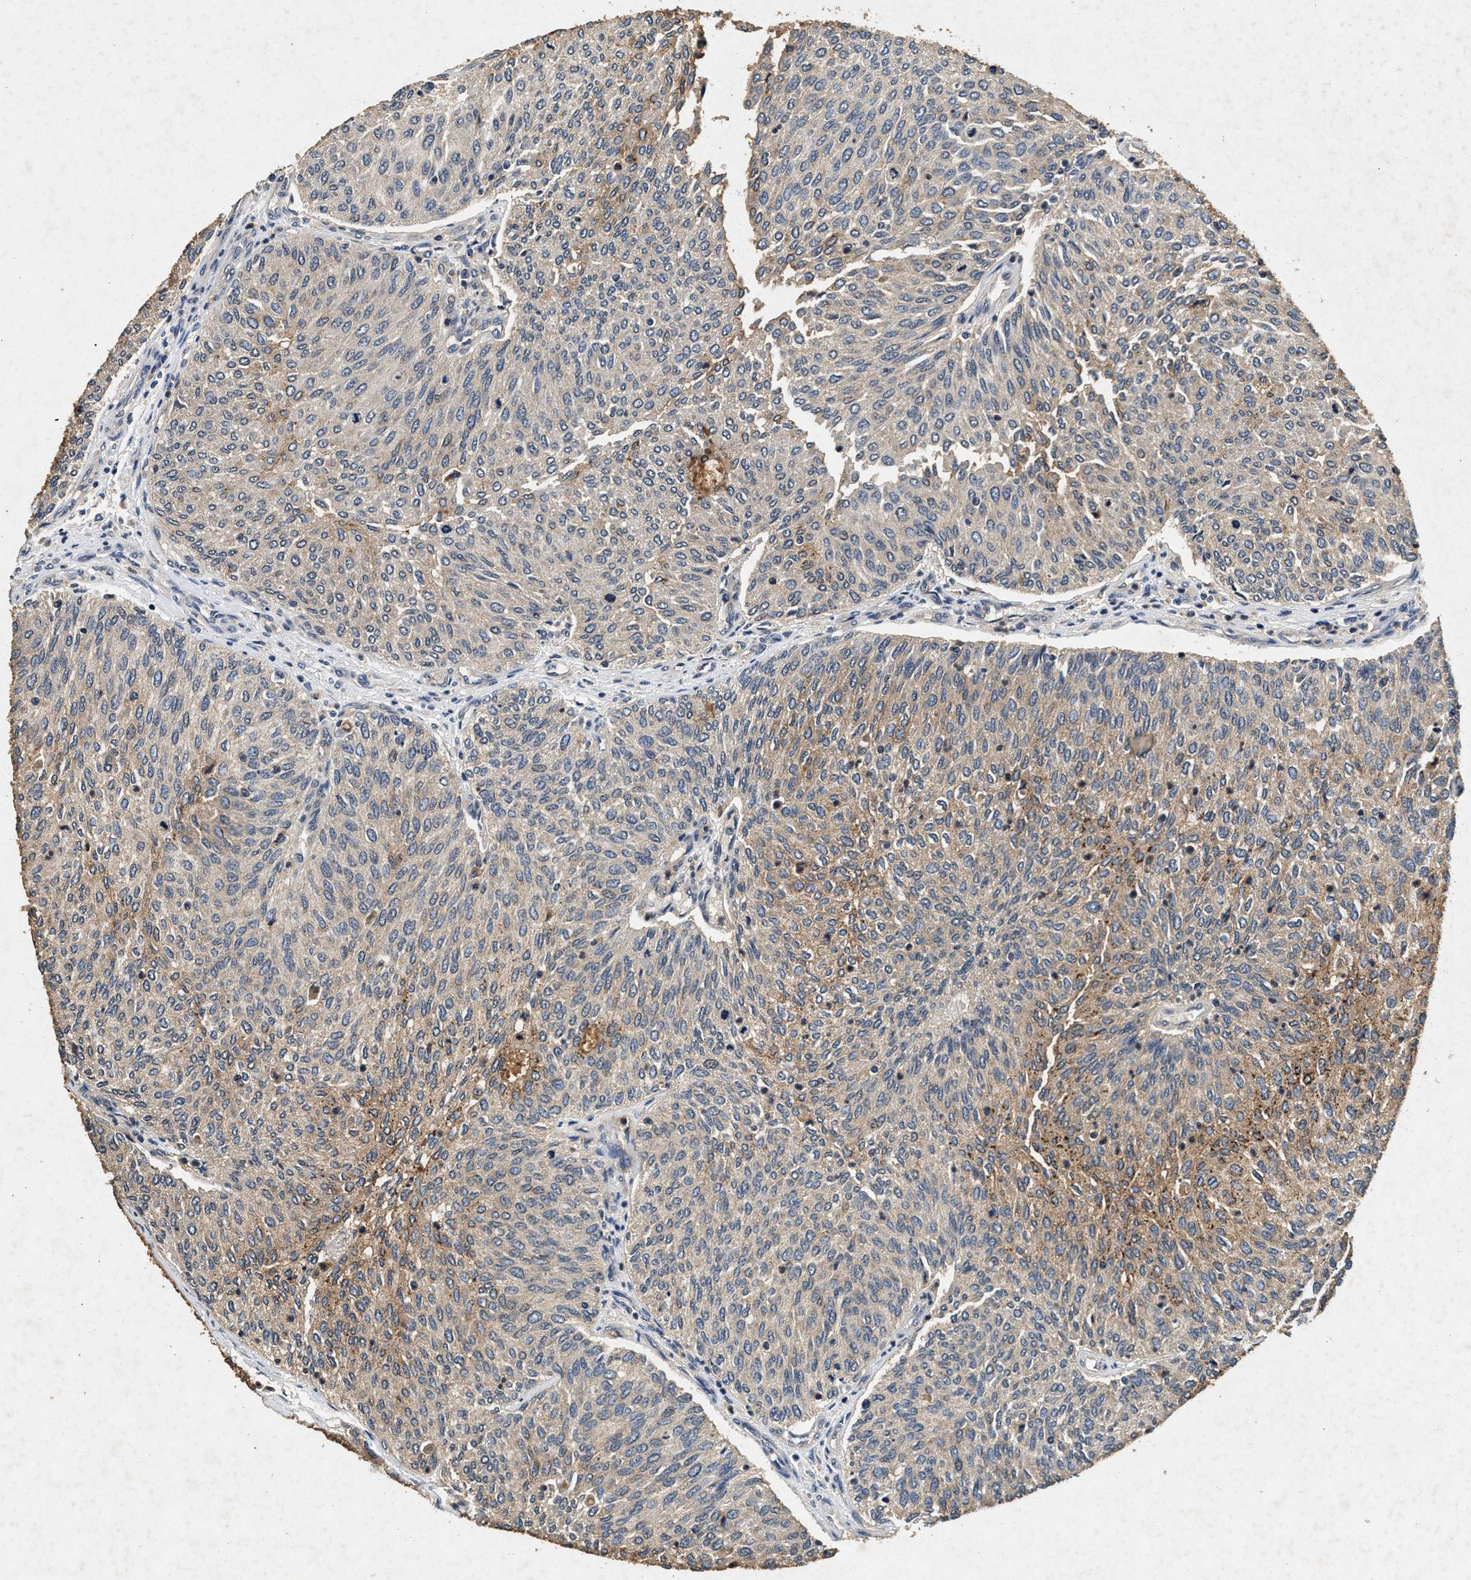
{"staining": {"intensity": "moderate", "quantity": "<25%", "location": "cytoplasmic/membranous"}, "tissue": "urothelial cancer", "cell_type": "Tumor cells", "image_type": "cancer", "snomed": [{"axis": "morphology", "description": "Urothelial carcinoma, Low grade"}, {"axis": "topography", "description": "Urinary bladder"}], "caption": "Immunohistochemistry (DAB (3,3'-diaminobenzidine)) staining of urothelial carcinoma (low-grade) displays moderate cytoplasmic/membranous protein positivity in approximately <25% of tumor cells. (DAB IHC, brown staining for protein, blue staining for nuclei).", "gene": "PPP1CC", "patient": {"sex": "female", "age": 79}}